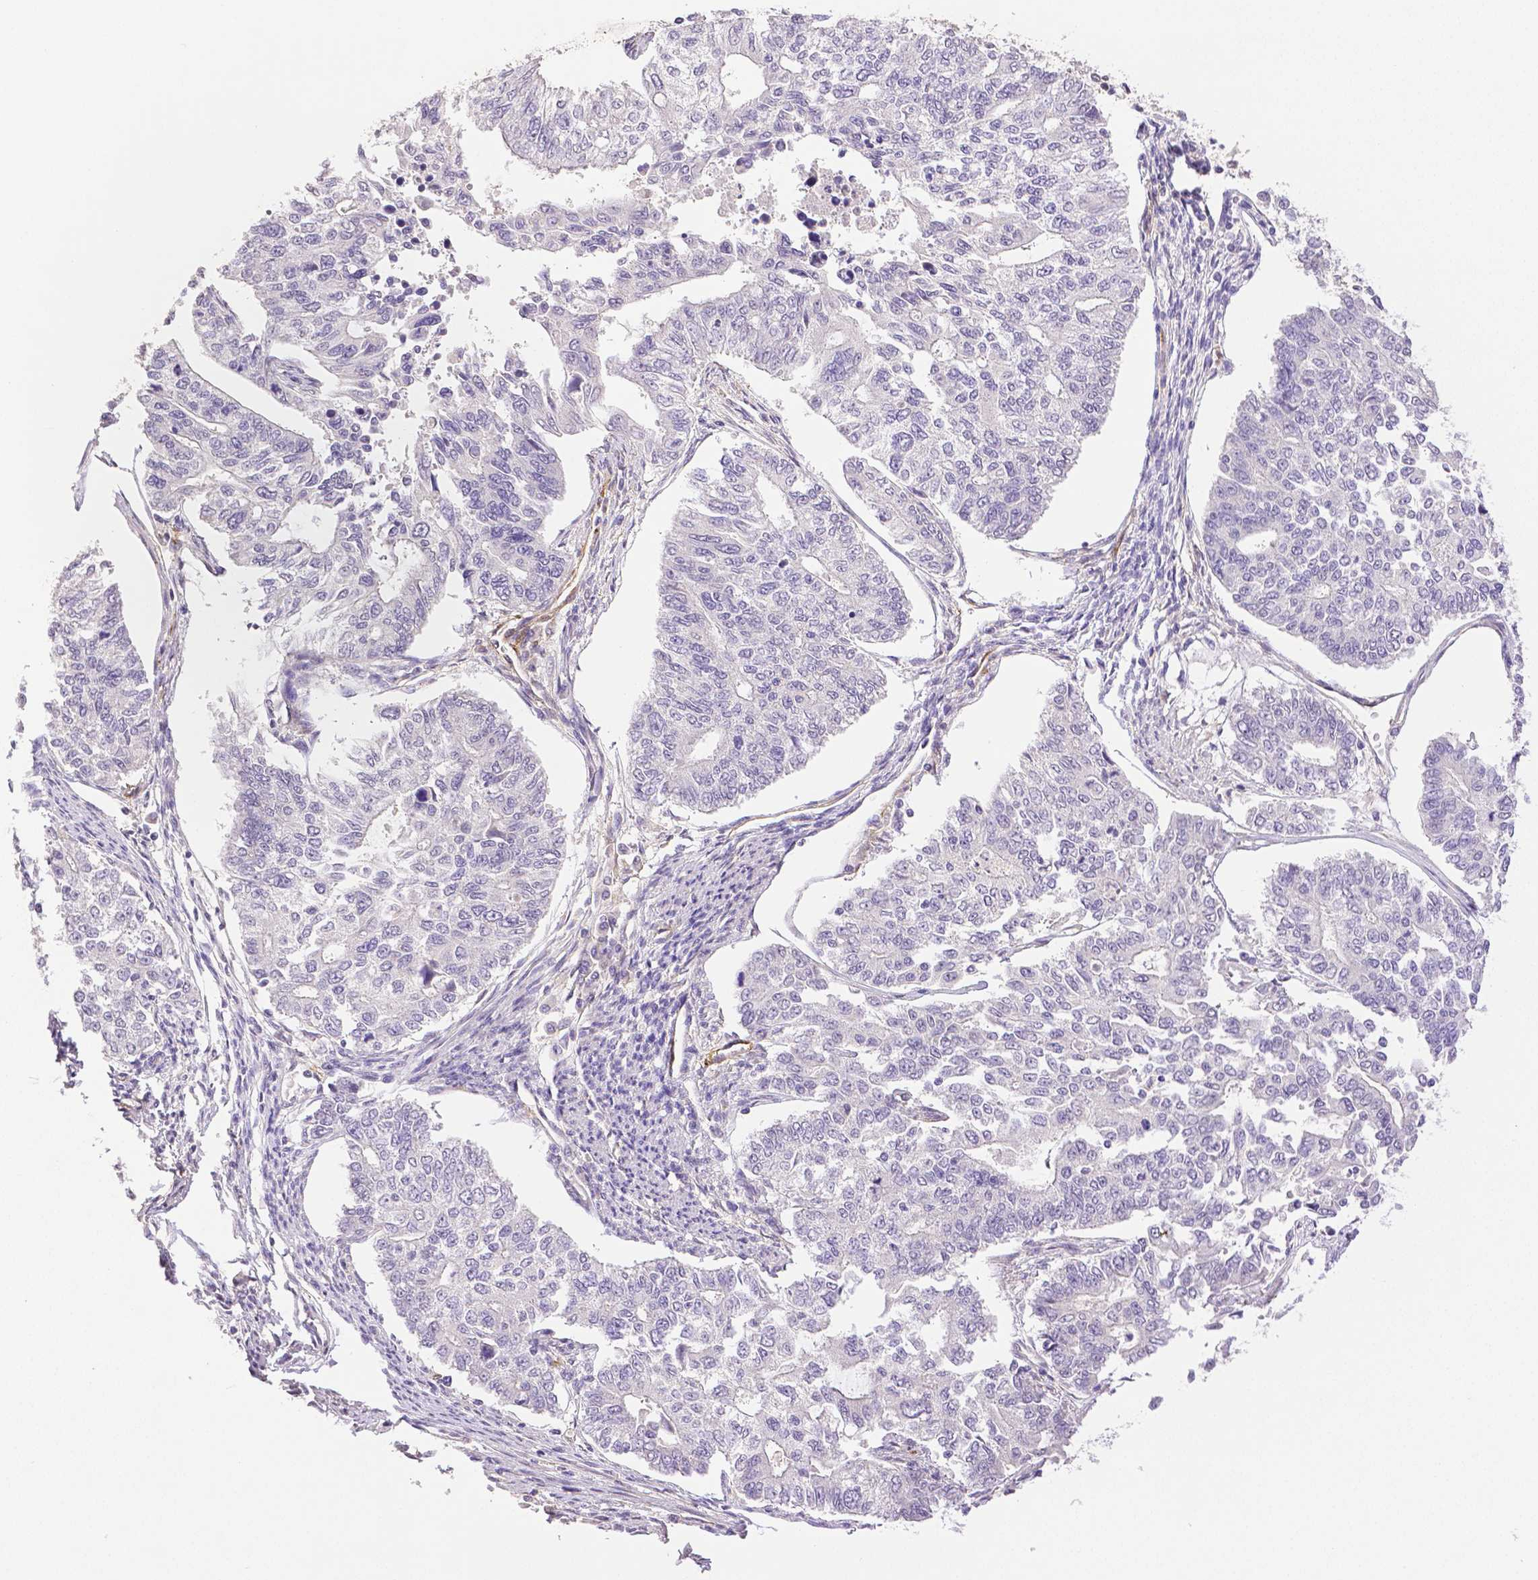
{"staining": {"intensity": "negative", "quantity": "none", "location": "none"}, "tissue": "endometrial cancer", "cell_type": "Tumor cells", "image_type": "cancer", "snomed": [{"axis": "morphology", "description": "Adenocarcinoma, NOS"}, {"axis": "topography", "description": "Uterus"}], "caption": "Immunohistochemistry micrograph of human endometrial adenocarcinoma stained for a protein (brown), which reveals no expression in tumor cells.", "gene": "THY1", "patient": {"sex": "female", "age": 59}}